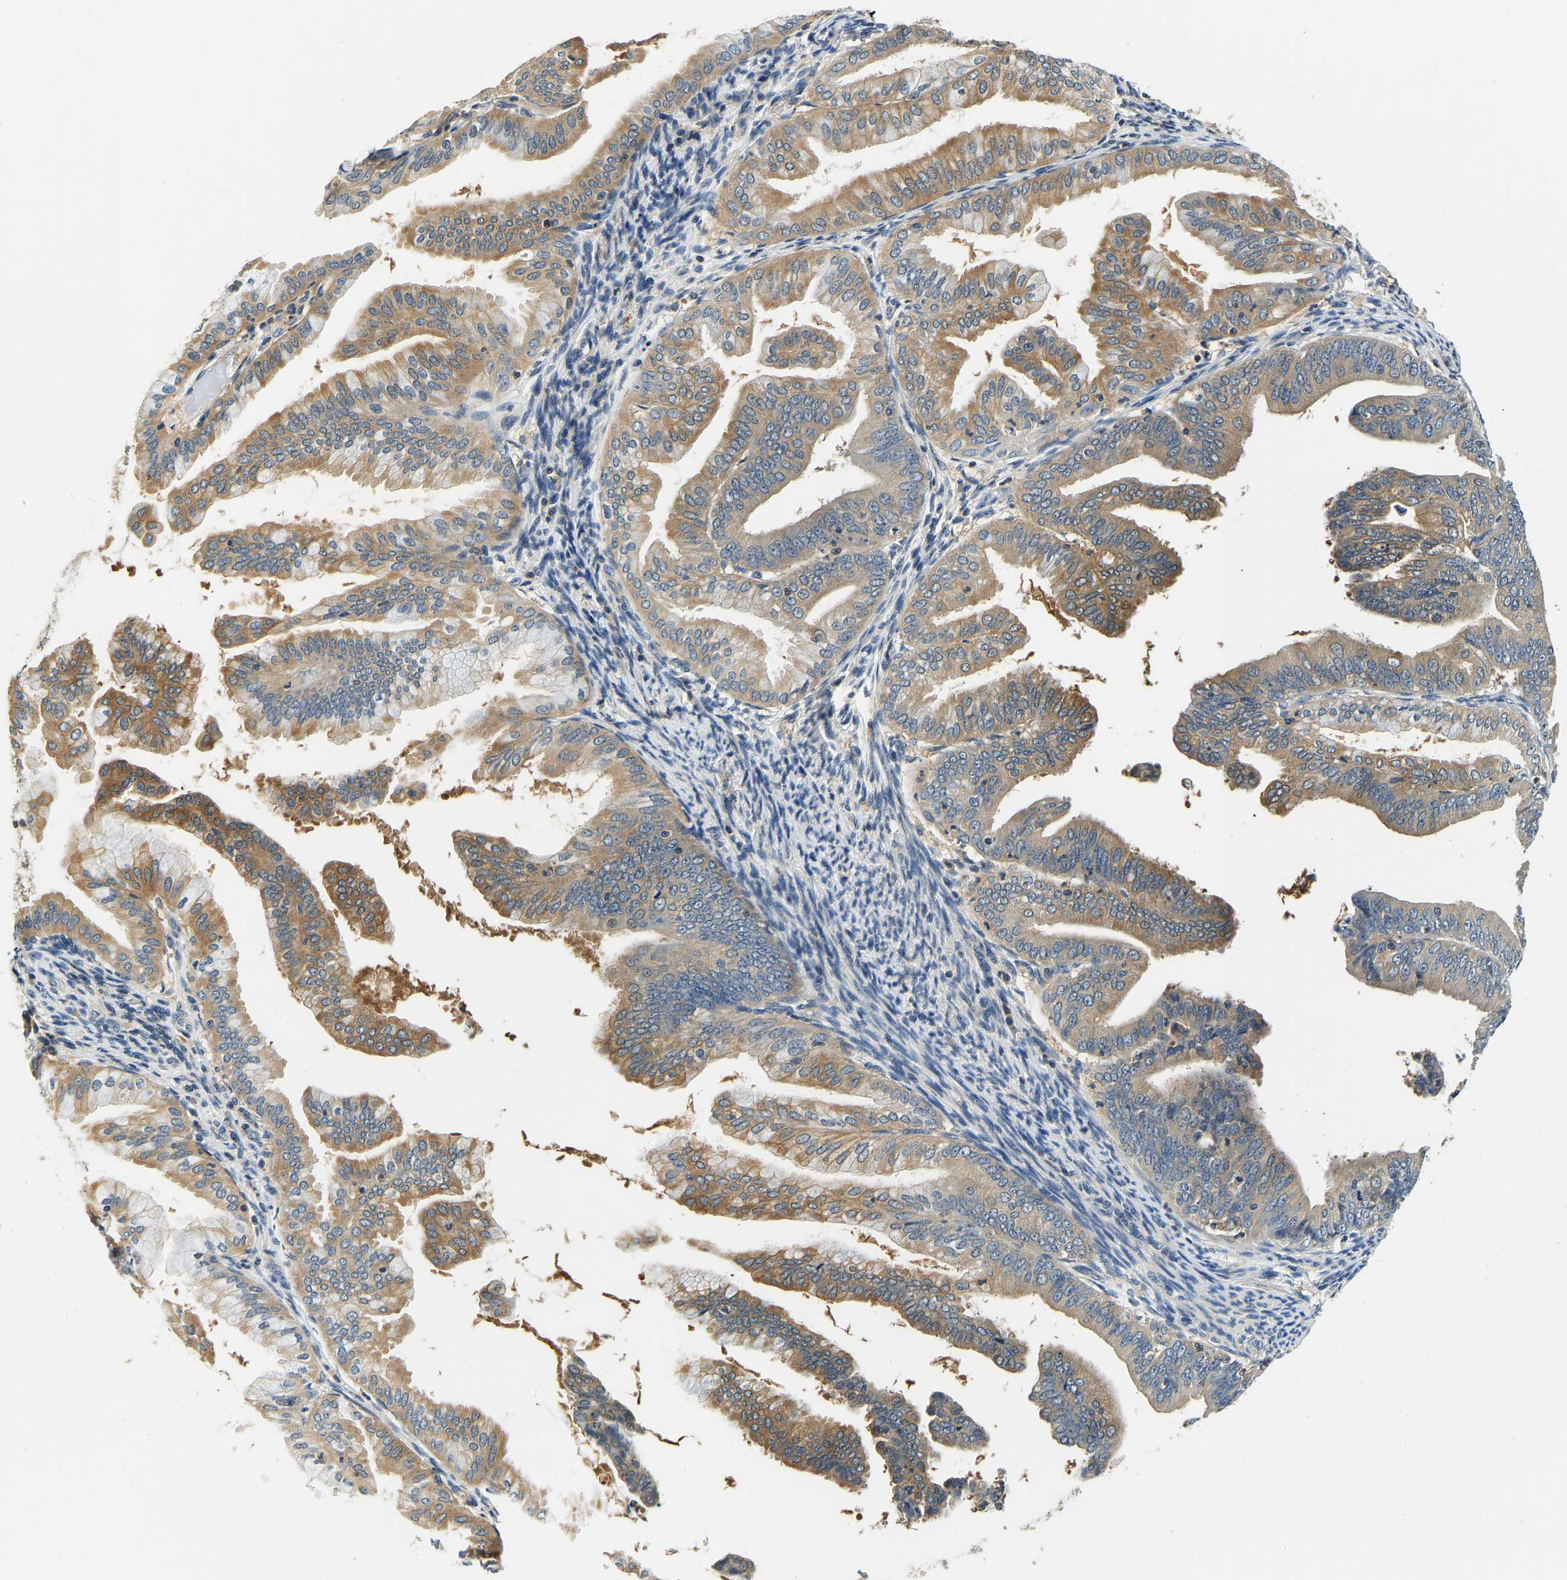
{"staining": {"intensity": "moderate", "quantity": ">75%", "location": "cytoplasmic/membranous"}, "tissue": "endometrial cancer", "cell_type": "Tumor cells", "image_type": "cancer", "snomed": [{"axis": "morphology", "description": "Adenocarcinoma, NOS"}, {"axis": "topography", "description": "Endometrium"}], "caption": "The micrograph reveals staining of endometrial adenocarcinoma, revealing moderate cytoplasmic/membranous protein staining (brown color) within tumor cells.", "gene": "RESF1", "patient": {"sex": "female", "age": 63}}